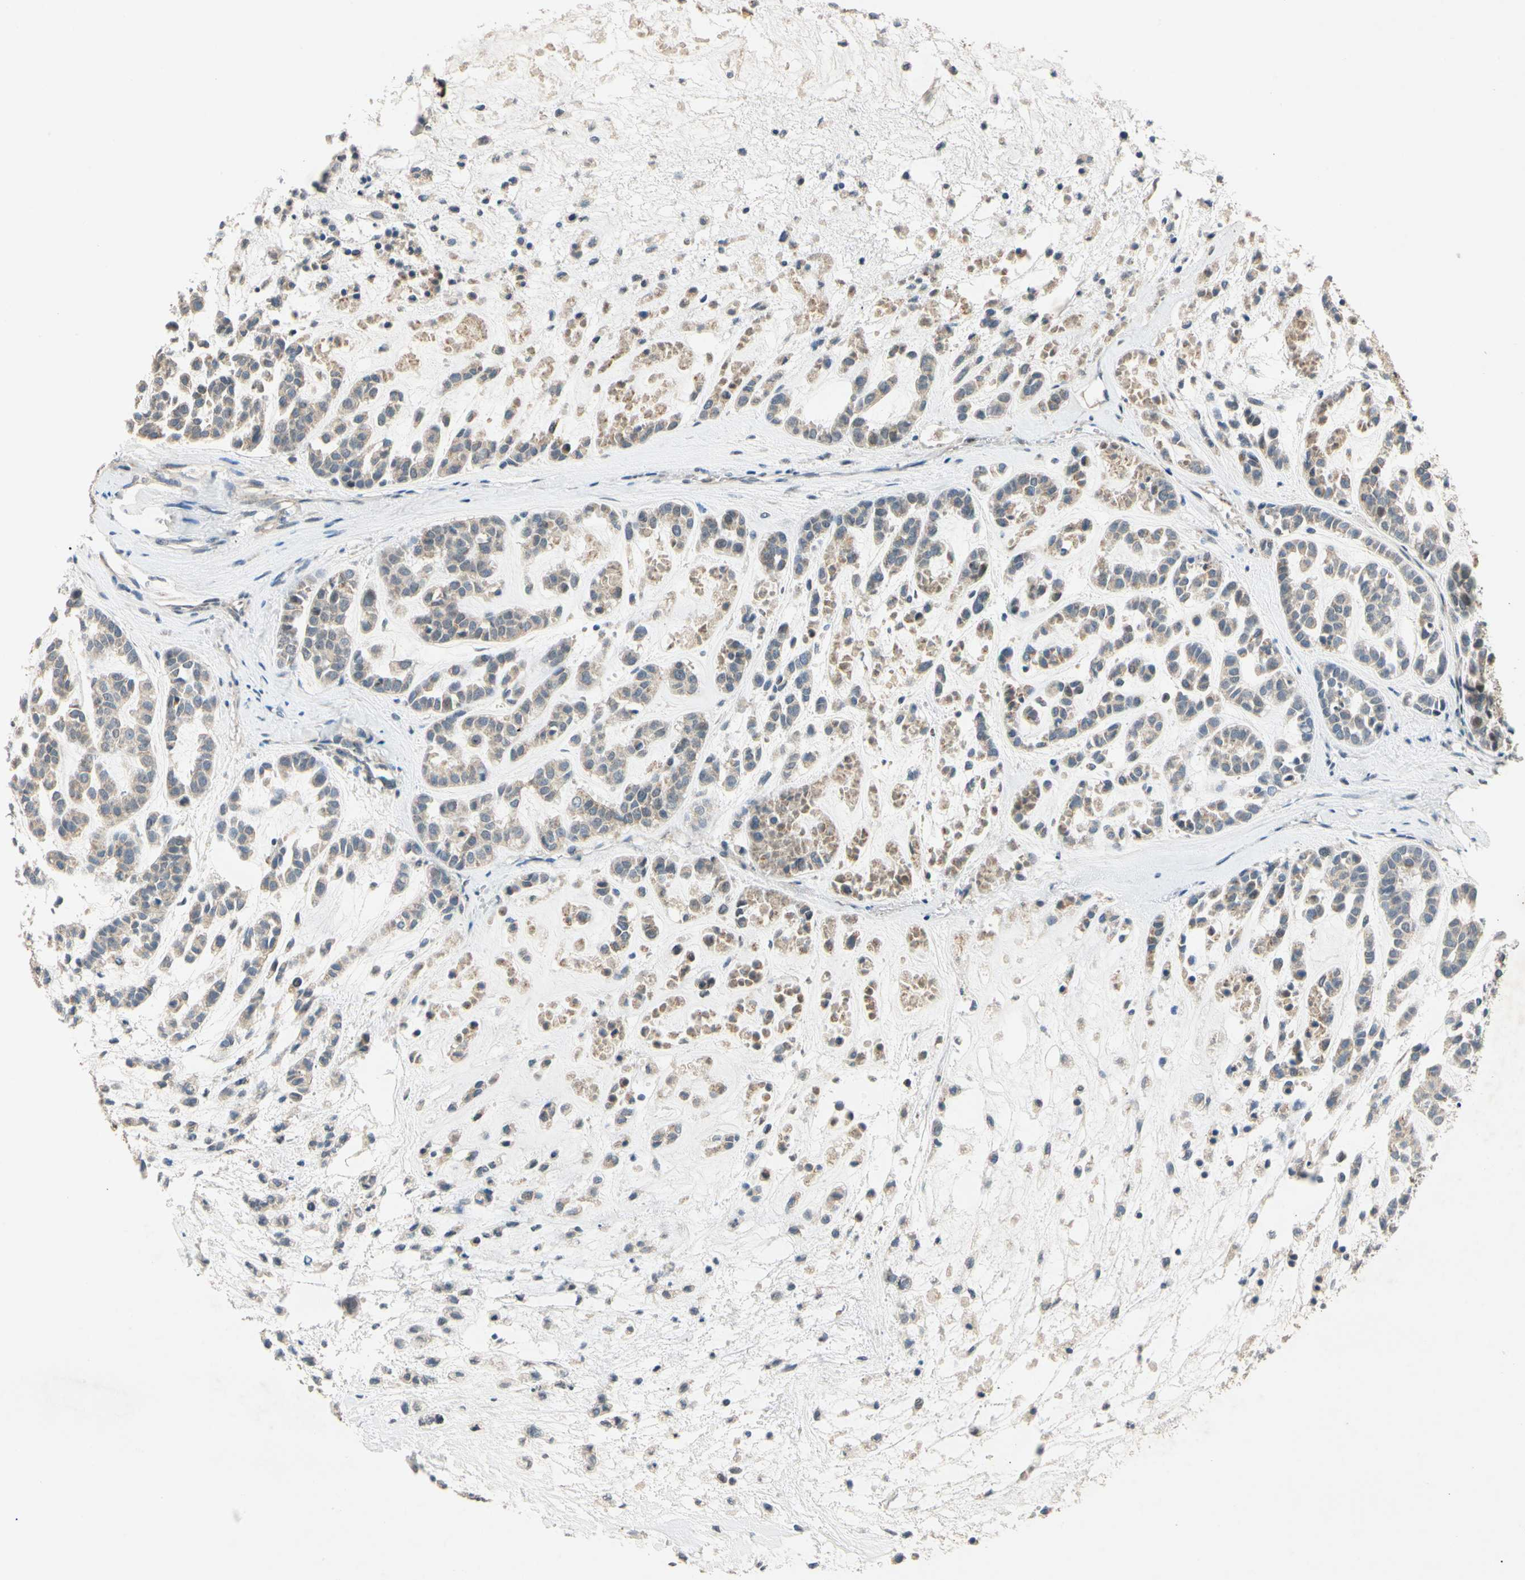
{"staining": {"intensity": "weak", "quantity": ">75%", "location": "cytoplasmic/membranous"}, "tissue": "head and neck cancer", "cell_type": "Tumor cells", "image_type": "cancer", "snomed": [{"axis": "morphology", "description": "Adenocarcinoma, NOS"}, {"axis": "morphology", "description": "Adenoma, NOS"}, {"axis": "topography", "description": "Head-Neck"}], "caption": "Weak cytoplasmic/membranous positivity is appreciated in about >75% of tumor cells in head and neck adenoma.", "gene": "RIOX2", "patient": {"sex": "female", "age": 55}}